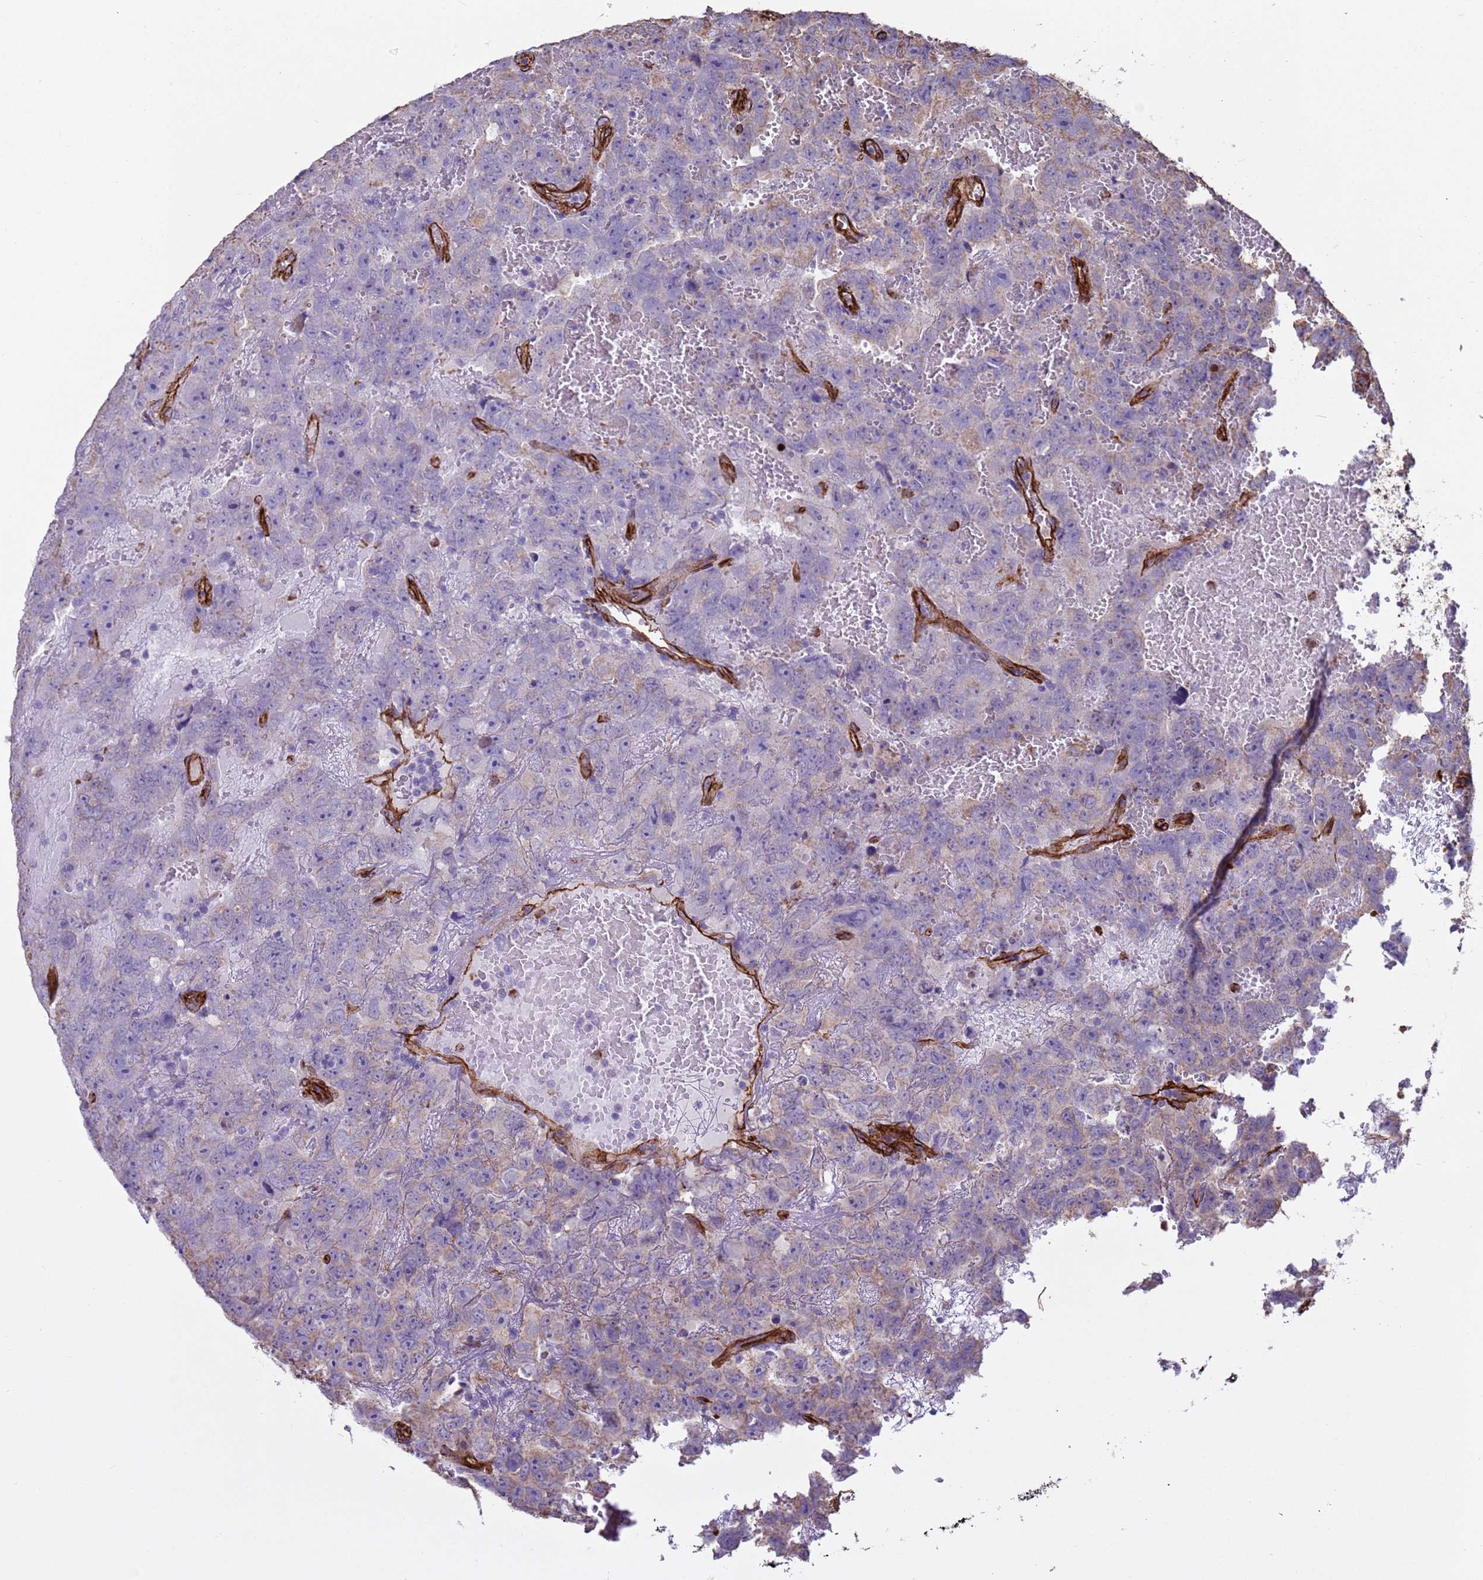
{"staining": {"intensity": "weak", "quantity": "25%-75%", "location": "cytoplasmic/membranous"}, "tissue": "testis cancer", "cell_type": "Tumor cells", "image_type": "cancer", "snomed": [{"axis": "morphology", "description": "Carcinoma, Embryonal, NOS"}, {"axis": "topography", "description": "Testis"}], "caption": "A histopathology image of testis embryonal carcinoma stained for a protein demonstrates weak cytoplasmic/membranous brown staining in tumor cells.", "gene": "GASK1A", "patient": {"sex": "male", "age": 45}}